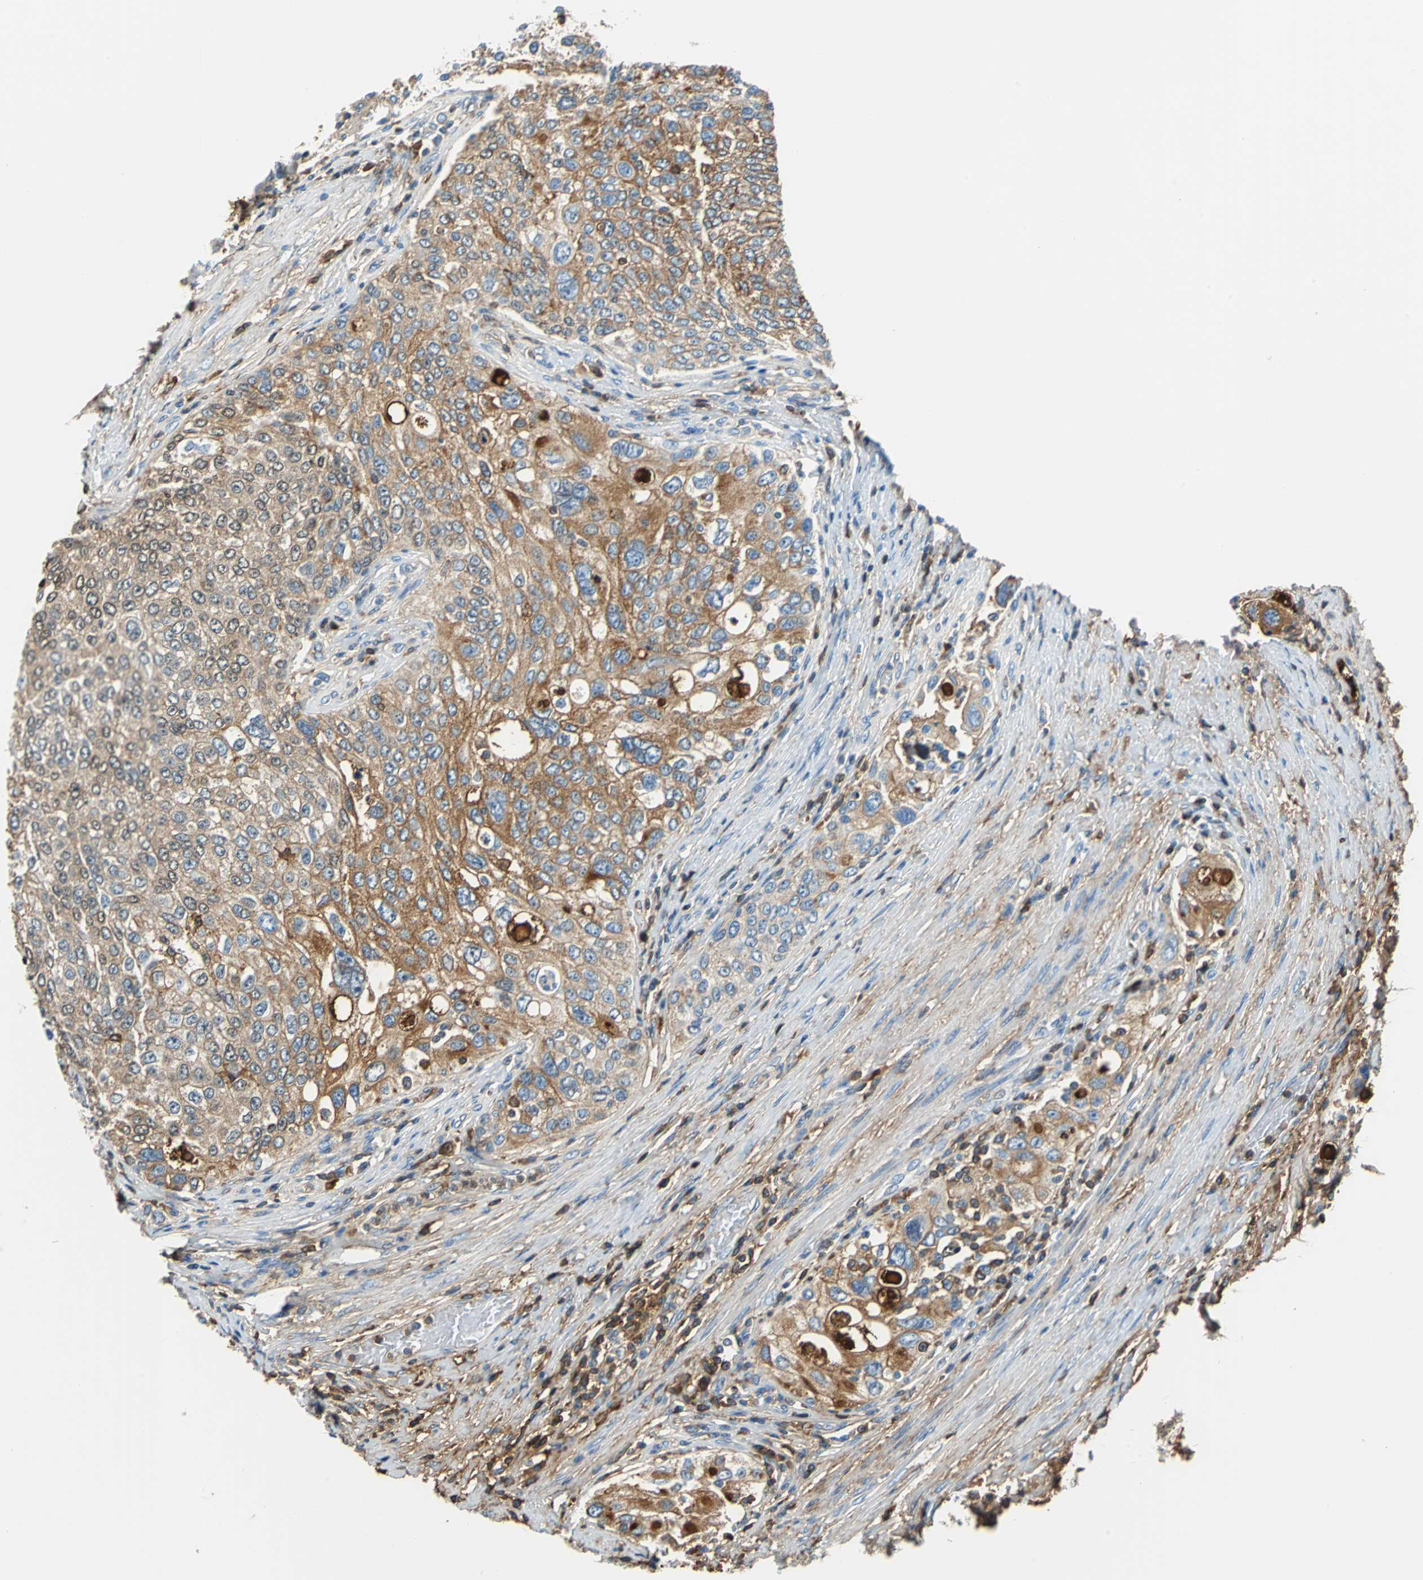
{"staining": {"intensity": "moderate", "quantity": ">75%", "location": "cytoplasmic/membranous"}, "tissue": "urothelial cancer", "cell_type": "Tumor cells", "image_type": "cancer", "snomed": [{"axis": "morphology", "description": "Urothelial carcinoma, High grade"}, {"axis": "topography", "description": "Urinary bladder"}], "caption": "Protein staining of urothelial cancer tissue demonstrates moderate cytoplasmic/membranous positivity in about >75% of tumor cells. Immunohistochemistry (ihc) stains the protein of interest in brown and the nuclei are stained blue.", "gene": "ALB", "patient": {"sex": "female", "age": 56}}